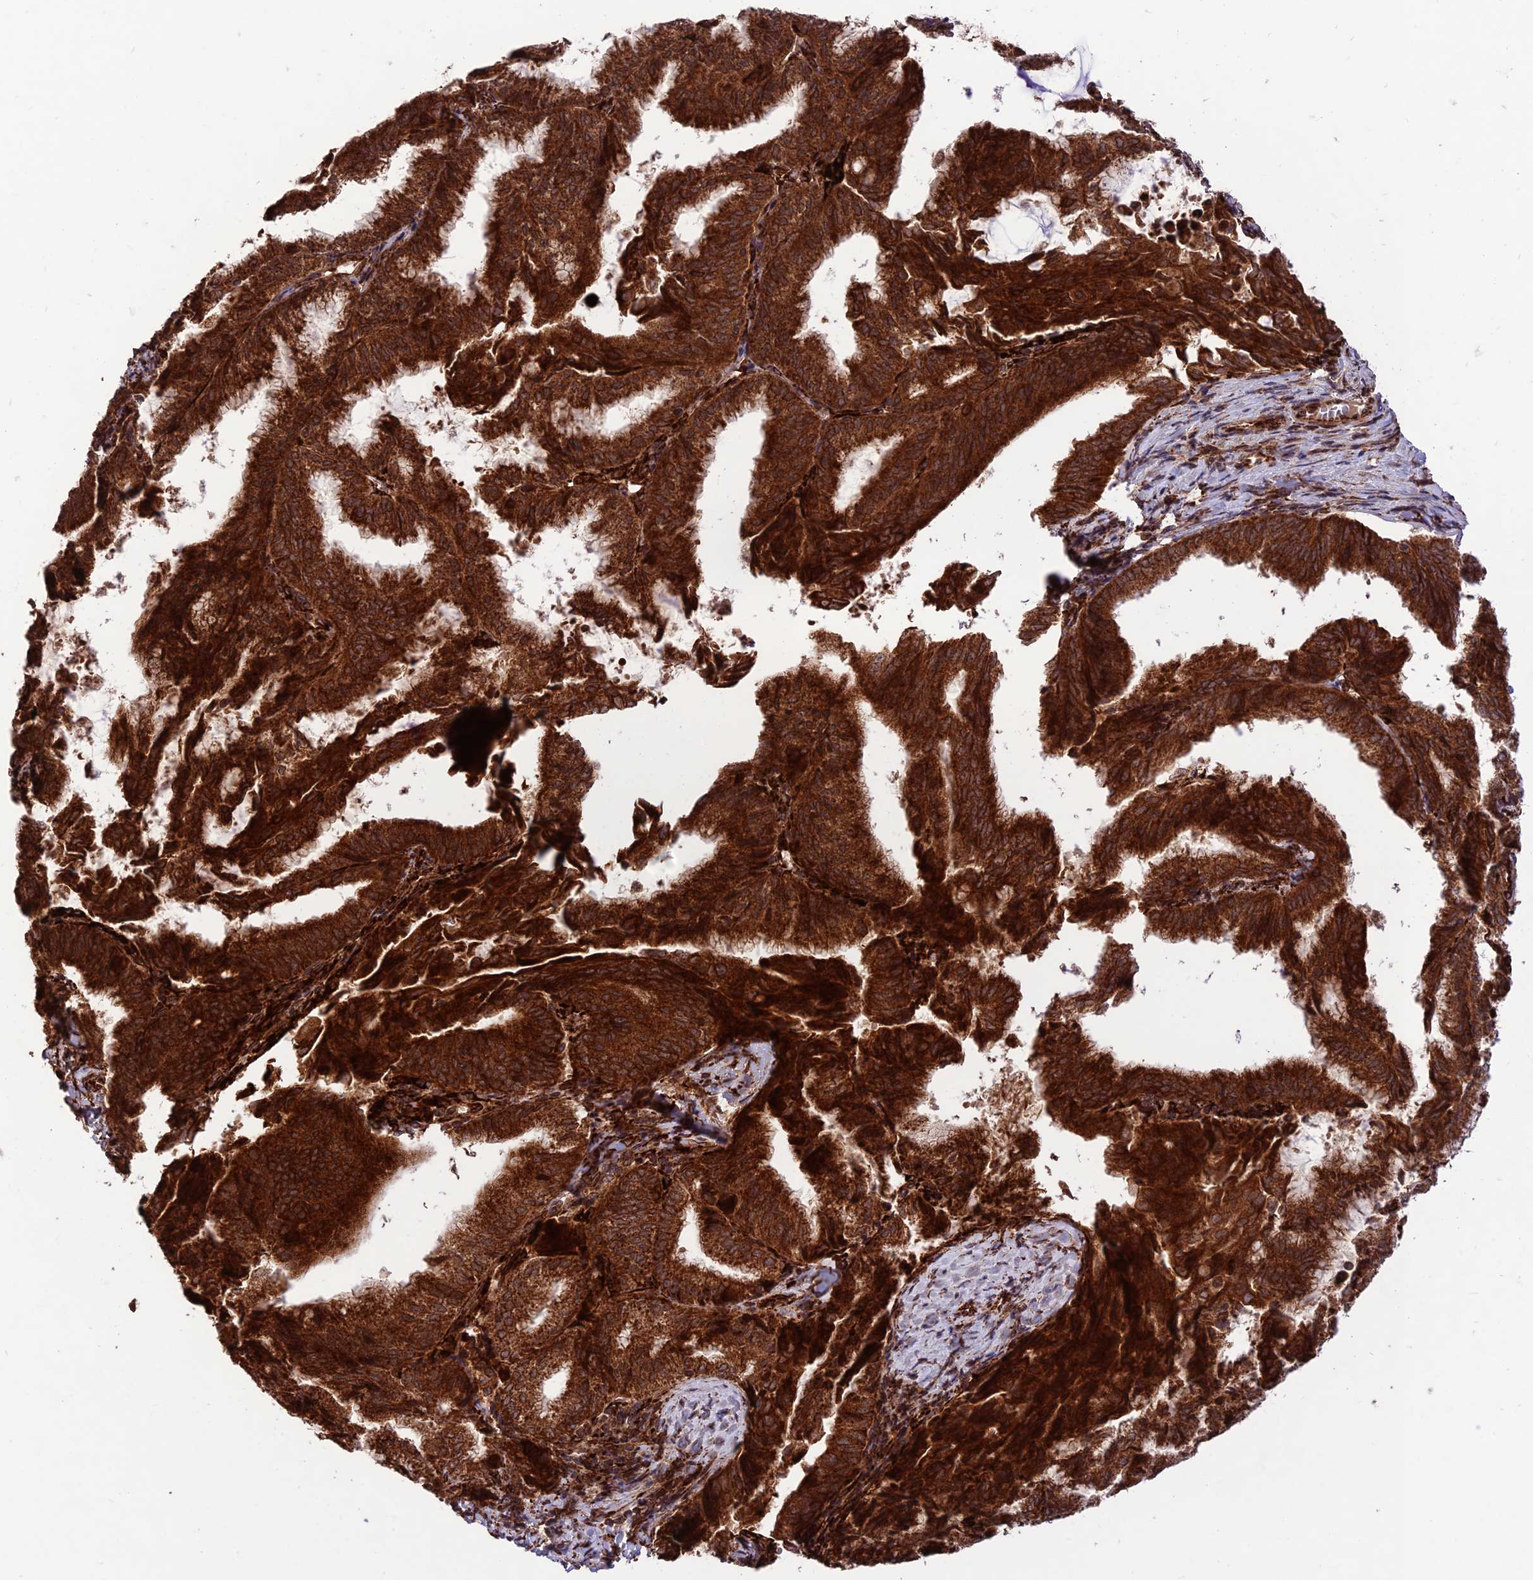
{"staining": {"intensity": "strong", "quantity": ">75%", "location": "cytoplasmic/membranous"}, "tissue": "endometrial cancer", "cell_type": "Tumor cells", "image_type": "cancer", "snomed": [{"axis": "morphology", "description": "Adenocarcinoma, NOS"}, {"axis": "topography", "description": "Endometrium"}], "caption": "Adenocarcinoma (endometrial) stained with a brown dye demonstrates strong cytoplasmic/membranous positive expression in approximately >75% of tumor cells.", "gene": "CRTAP", "patient": {"sex": "female", "age": 49}}